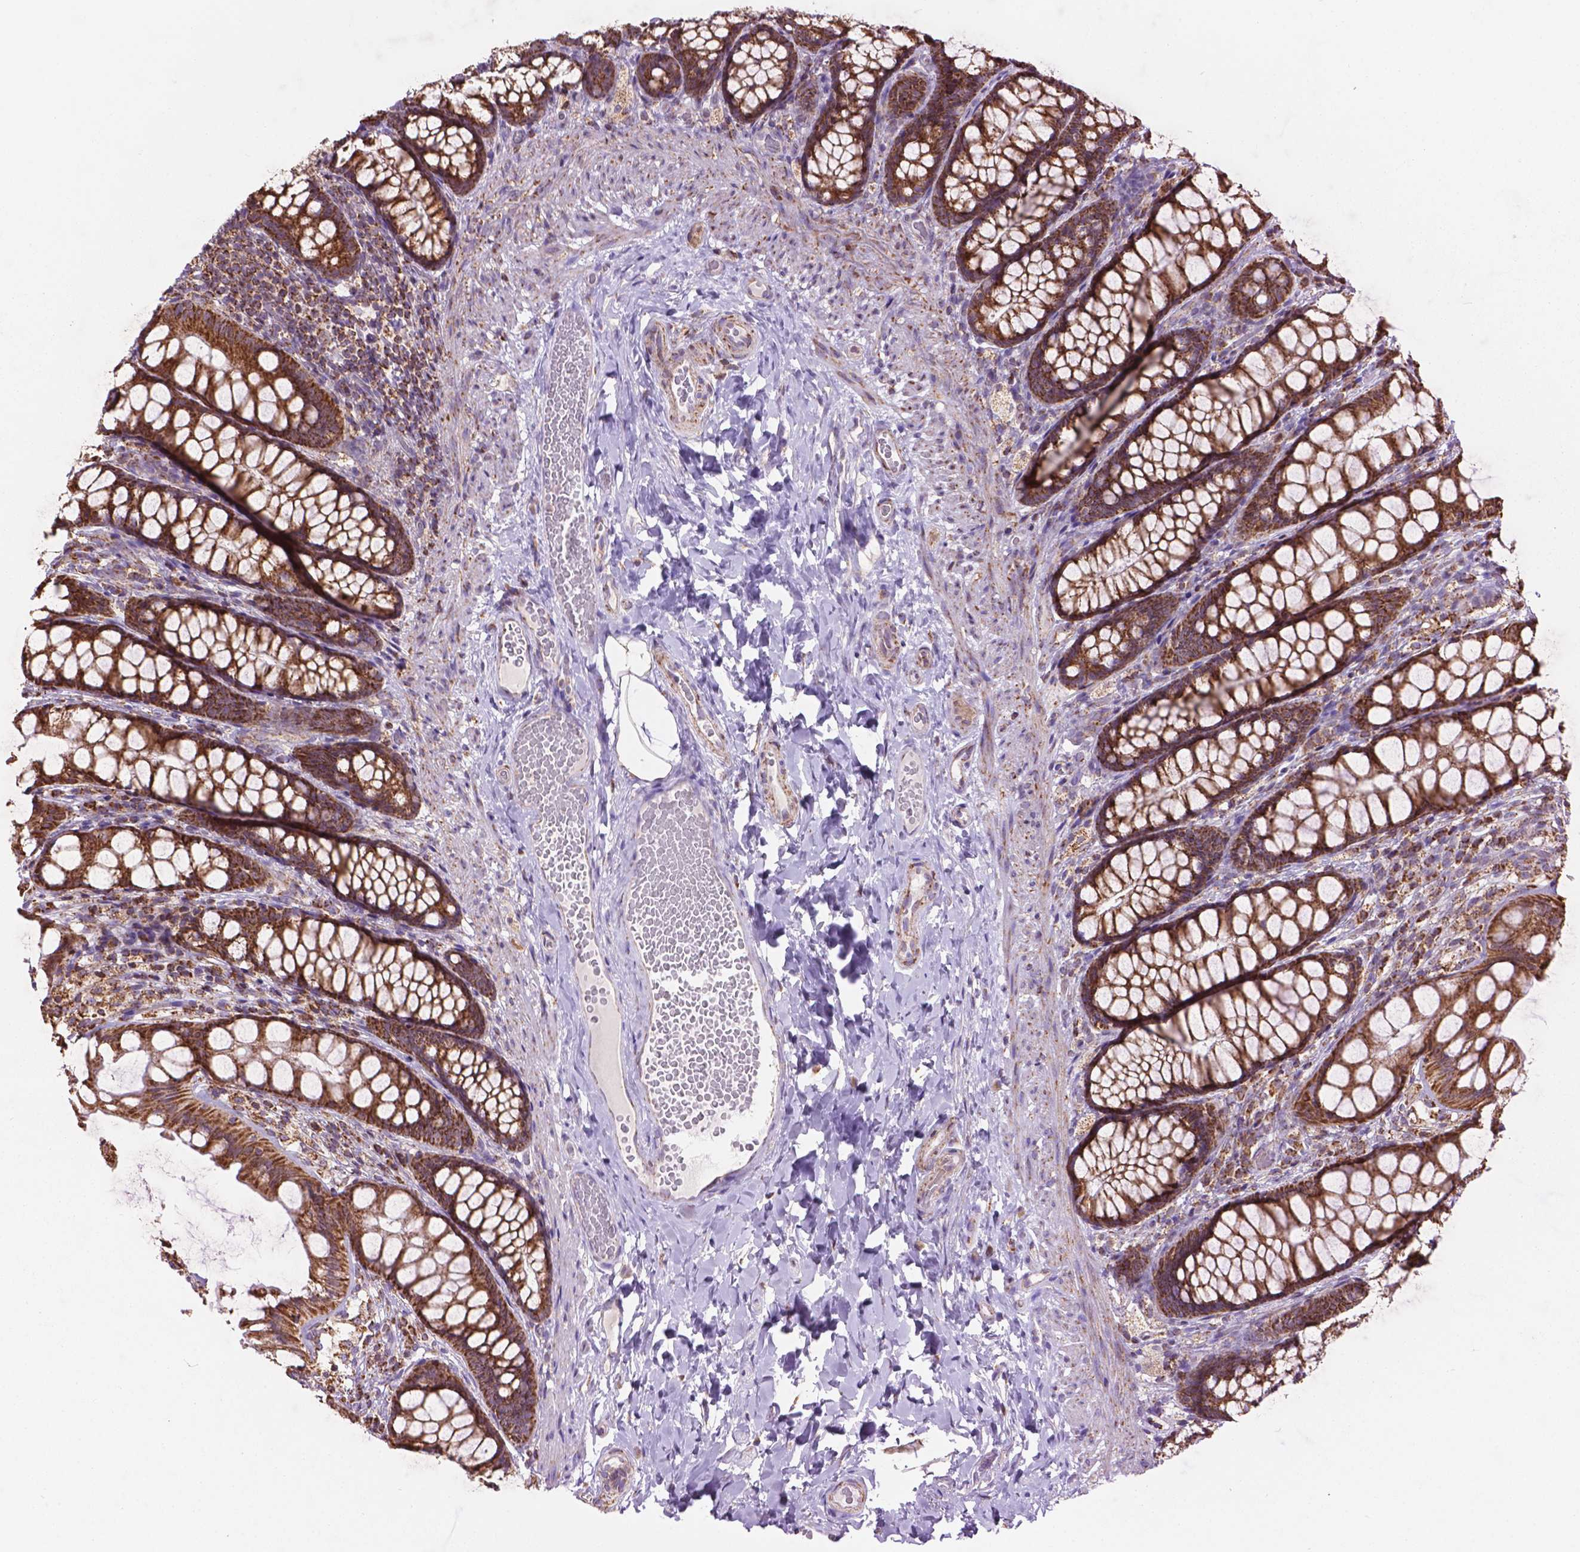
{"staining": {"intensity": "weak", "quantity": "25%-75%", "location": "cytoplasmic/membranous"}, "tissue": "colon", "cell_type": "Endothelial cells", "image_type": "normal", "snomed": [{"axis": "morphology", "description": "Normal tissue, NOS"}, {"axis": "topography", "description": "Colon"}], "caption": "Weak cytoplasmic/membranous protein staining is present in about 25%-75% of endothelial cells in colon. Immunohistochemistry stains the protein in brown and the nuclei are stained blue.", "gene": "PYCR3", "patient": {"sex": "male", "age": 47}}